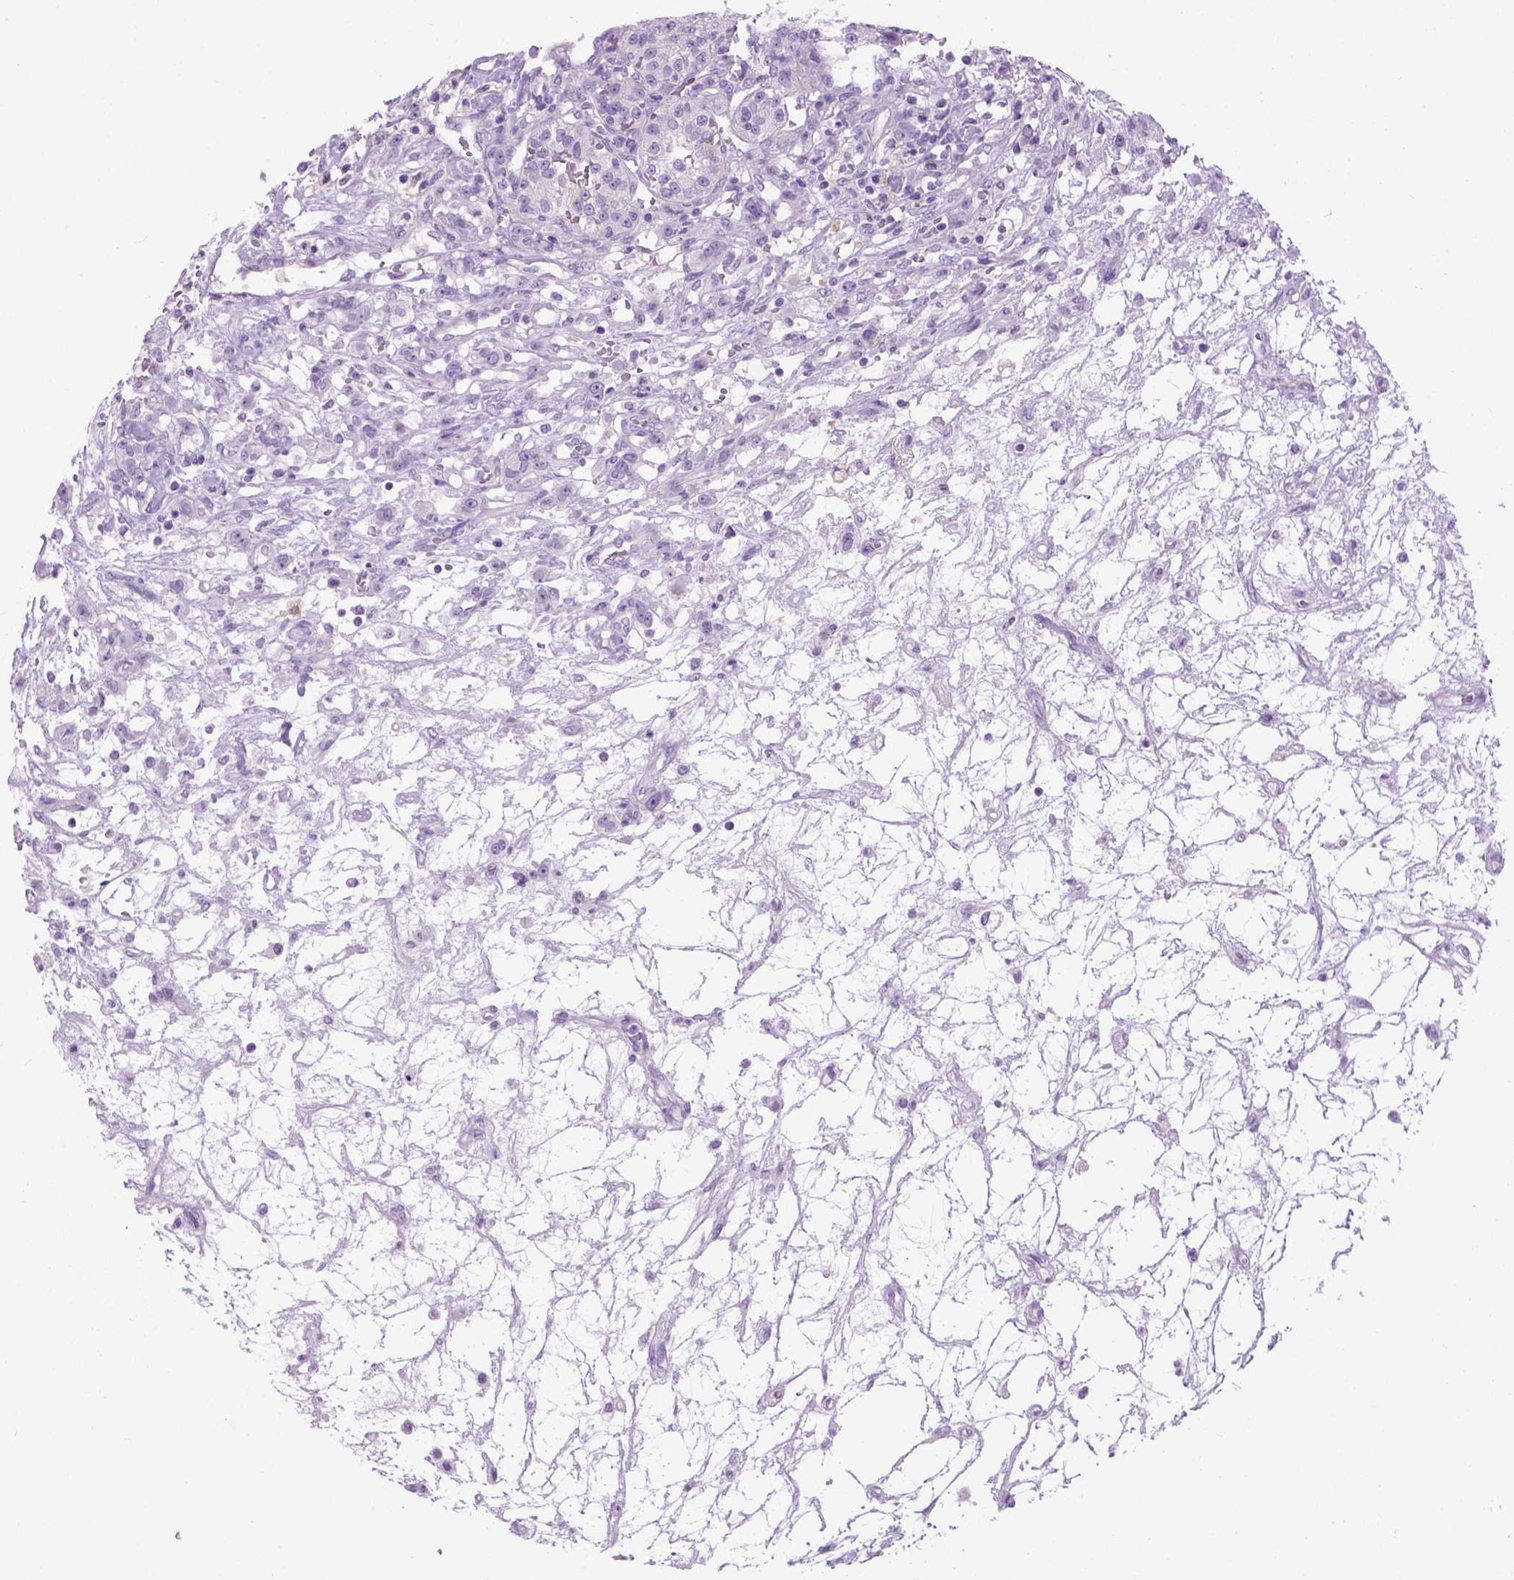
{"staining": {"intensity": "negative", "quantity": "none", "location": "none"}, "tissue": "renal cancer", "cell_type": "Tumor cells", "image_type": "cancer", "snomed": [{"axis": "morphology", "description": "Adenocarcinoma, NOS"}, {"axis": "topography", "description": "Kidney"}], "caption": "This is an immunohistochemistry image of renal cancer. There is no staining in tumor cells.", "gene": "GABRB2", "patient": {"sex": "female", "age": 63}}